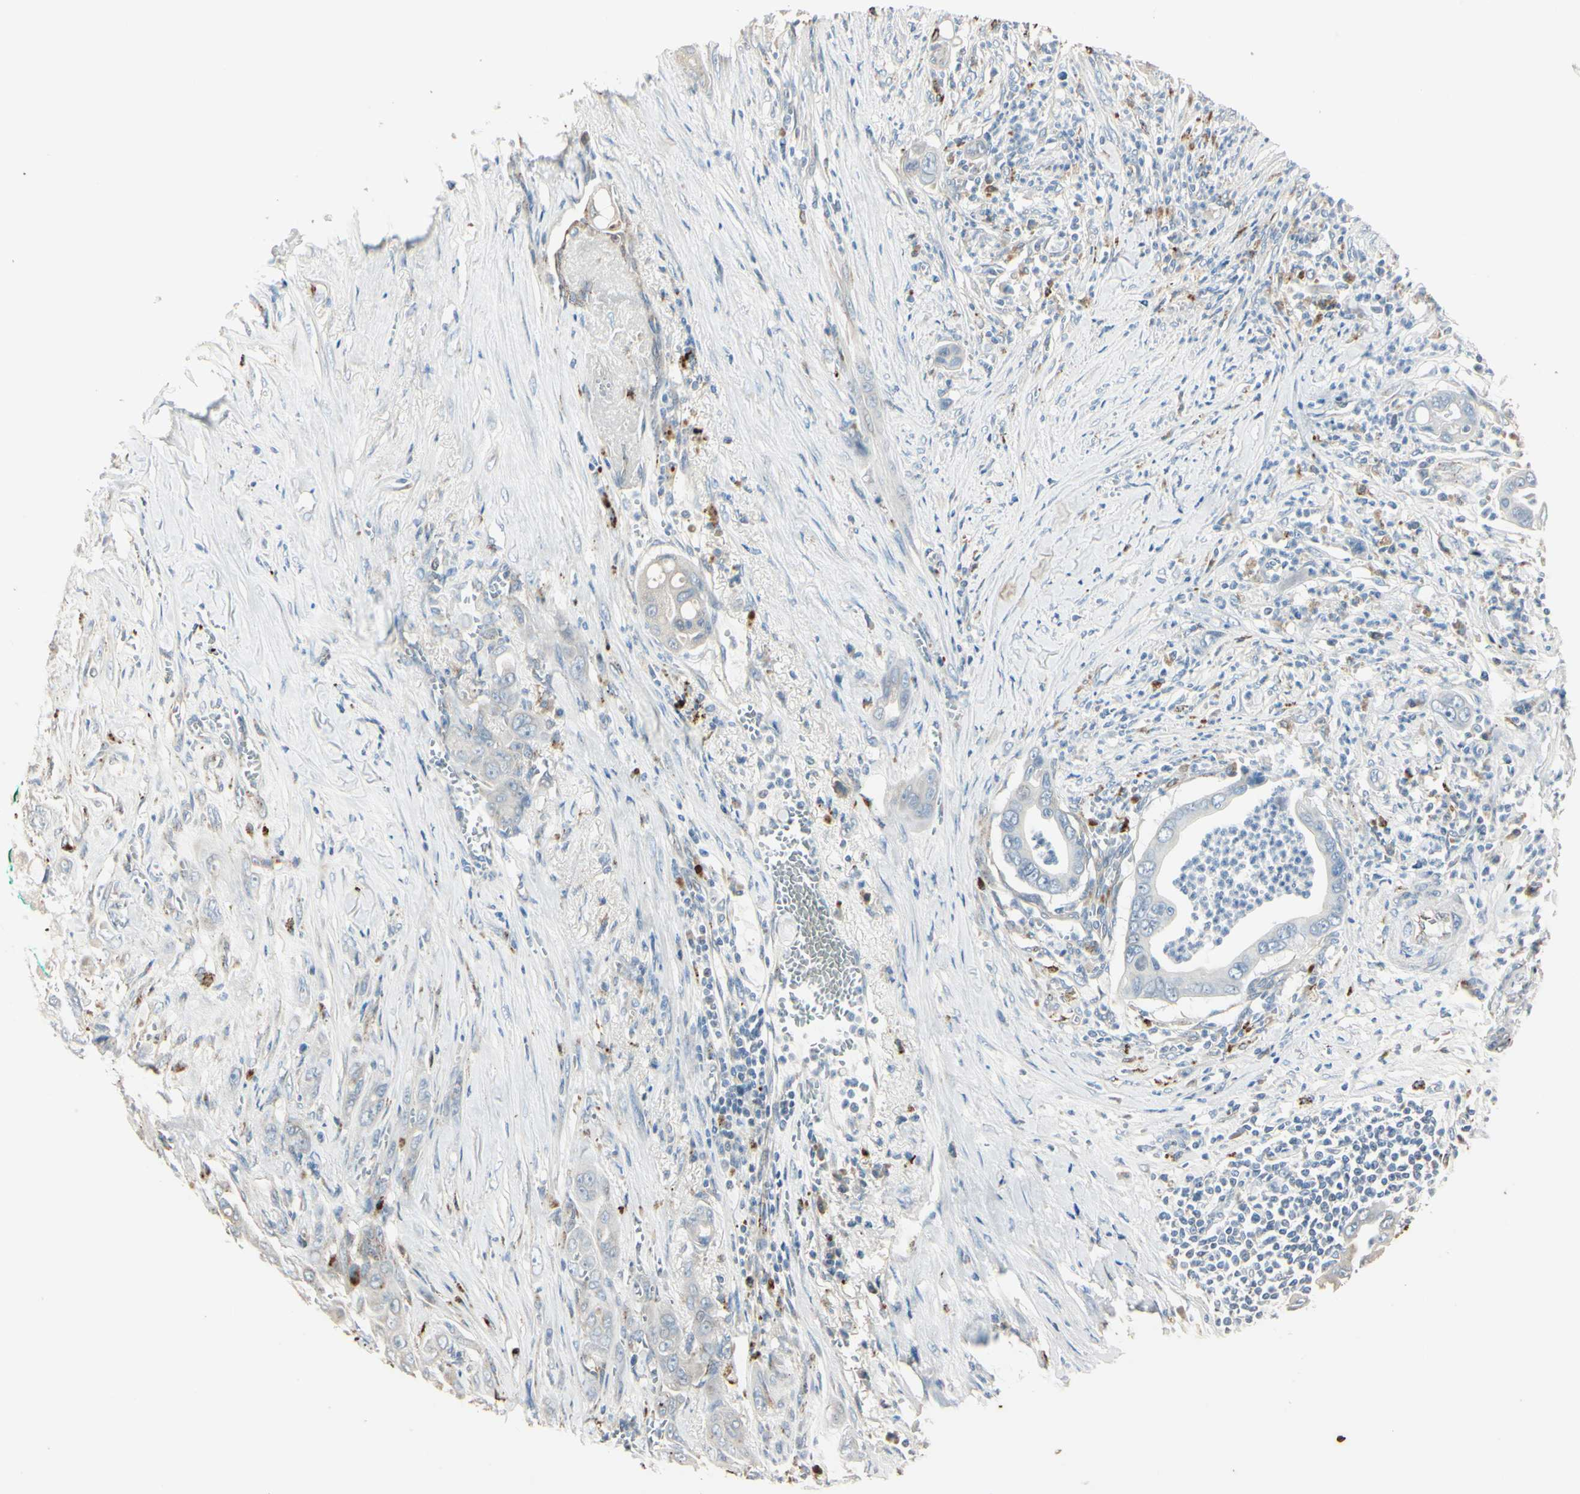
{"staining": {"intensity": "negative", "quantity": "none", "location": "none"}, "tissue": "pancreatic cancer", "cell_type": "Tumor cells", "image_type": "cancer", "snomed": [{"axis": "morphology", "description": "Adenocarcinoma, NOS"}, {"axis": "topography", "description": "Pancreas"}], "caption": "IHC of adenocarcinoma (pancreatic) demonstrates no staining in tumor cells.", "gene": "ANGPTL1", "patient": {"sex": "male", "age": 59}}